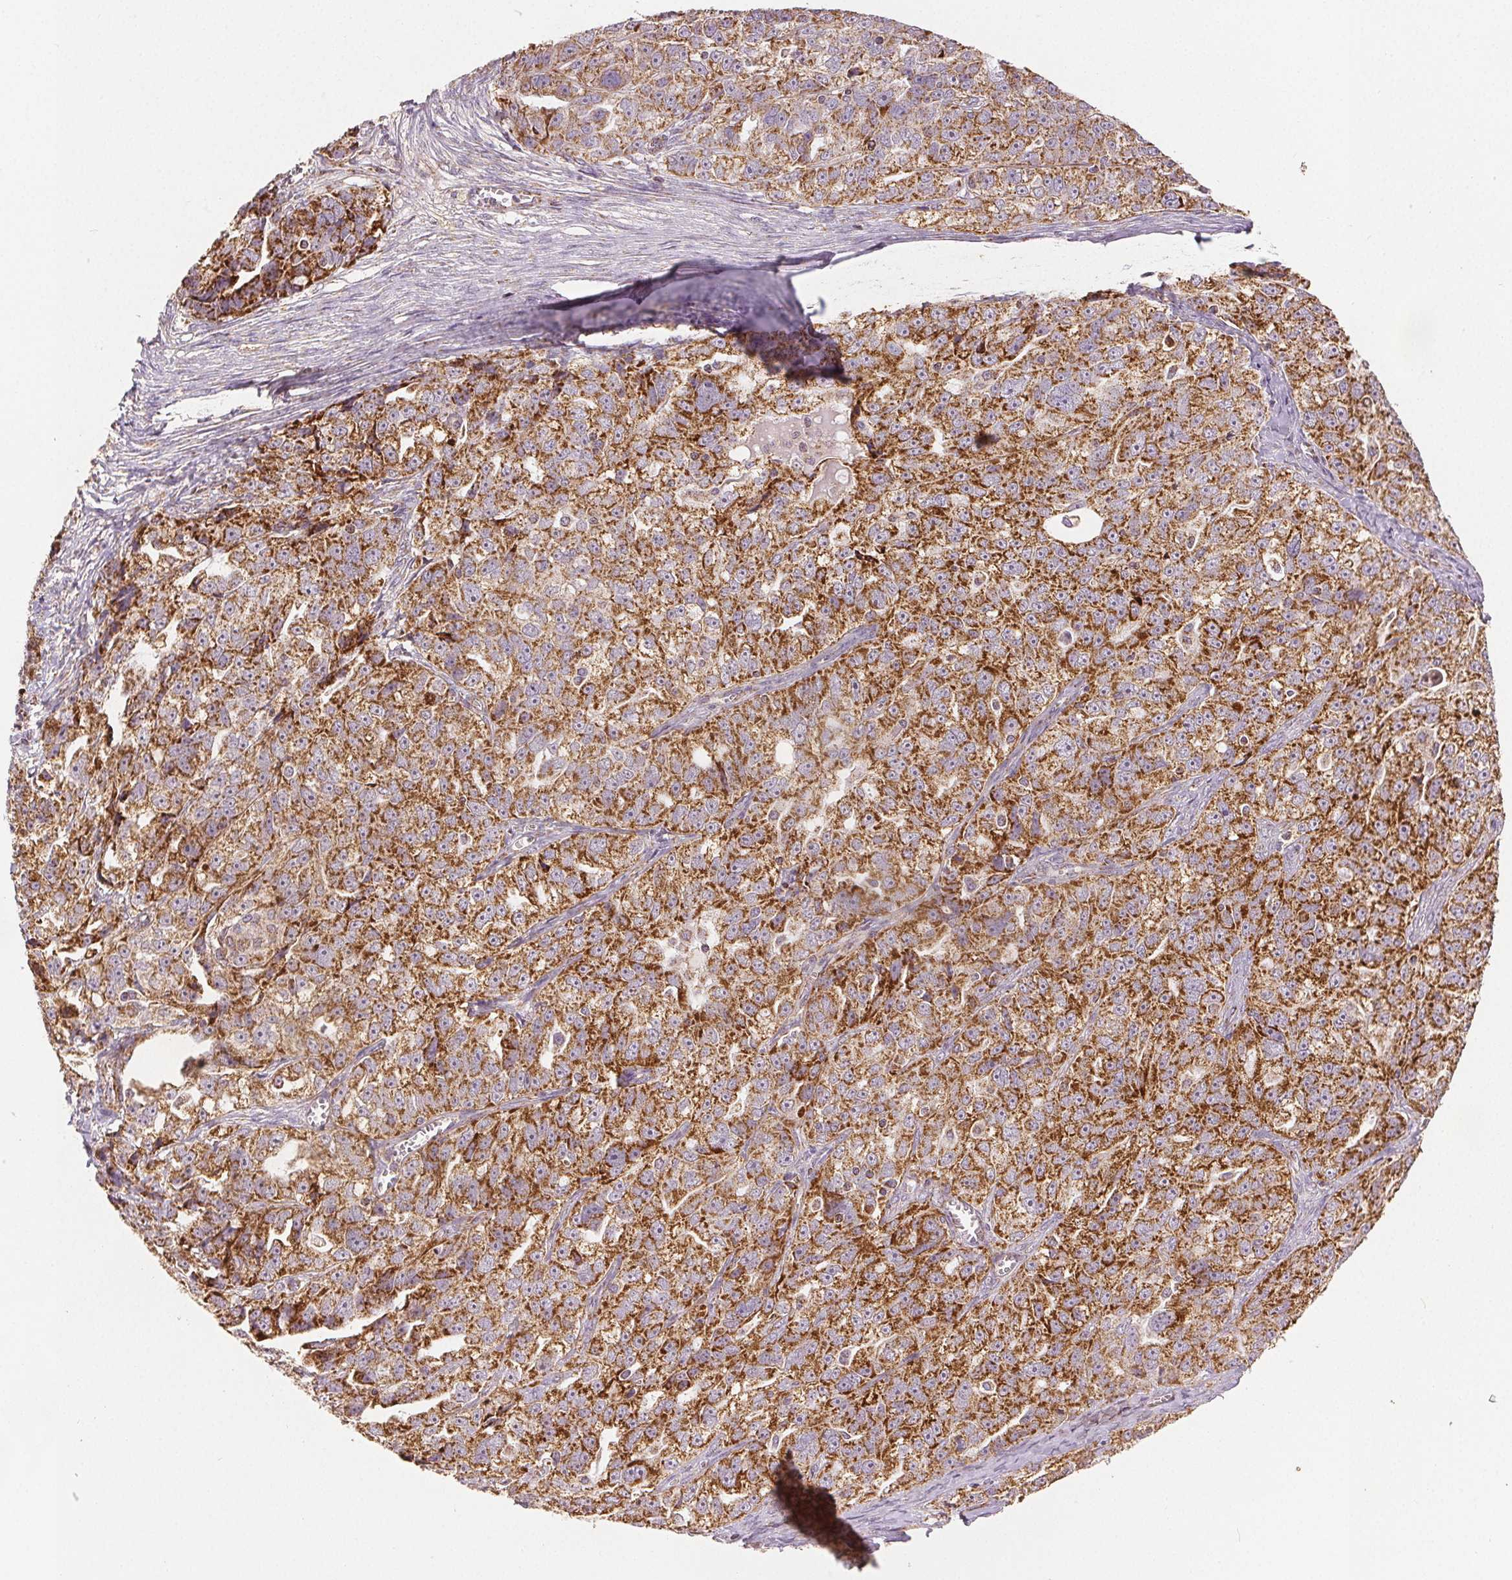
{"staining": {"intensity": "strong", "quantity": ">75%", "location": "cytoplasmic/membranous"}, "tissue": "ovarian cancer", "cell_type": "Tumor cells", "image_type": "cancer", "snomed": [{"axis": "morphology", "description": "Cystadenocarcinoma, serous, NOS"}, {"axis": "topography", "description": "Ovary"}], "caption": "This histopathology image displays immunohistochemistry (IHC) staining of ovarian cancer, with high strong cytoplasmic/membranous expression in about >75% of tumor cells.", "gene": "SDHB", "patient": {"sex": "female", "age": 51}}